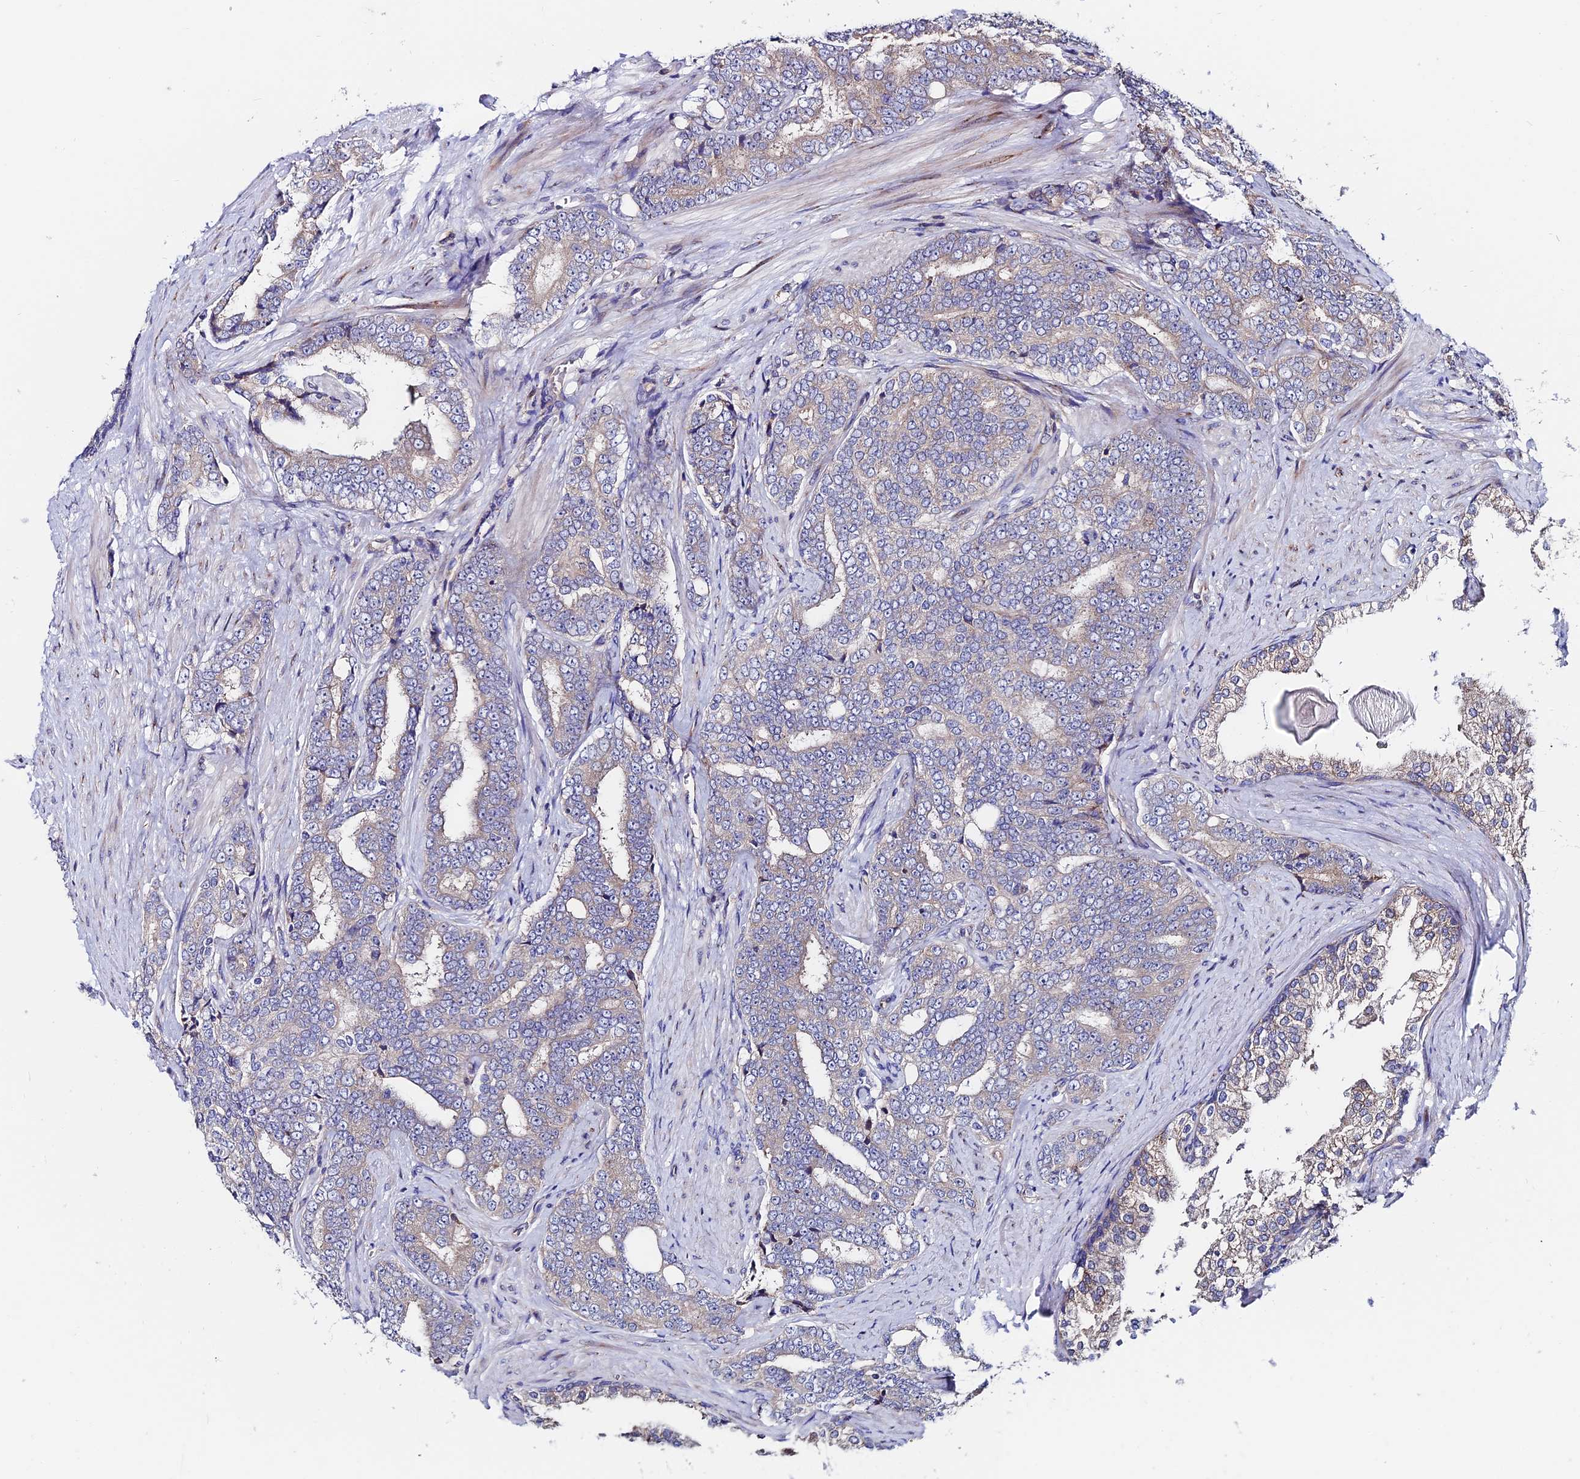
{"staining": {"intensity": "weak", "quantity": "<25%", "location": "cytoplasmic/membranous"}, "tissue": "prostate cancer", "cell_type": "Tumor cells", "image_type": "cancer", "snomed": [{"axis": "morphology", "description": "Adenocarcinoma, High grade"}, {"axis": "topography", "description": "Prostate"}], "caption": "The image reveals no staining of tumor cells in high-grade adenocarcinoma (prostate).", "gene": "EIF3K", "patient": {"sex": "male", "age": 67}}